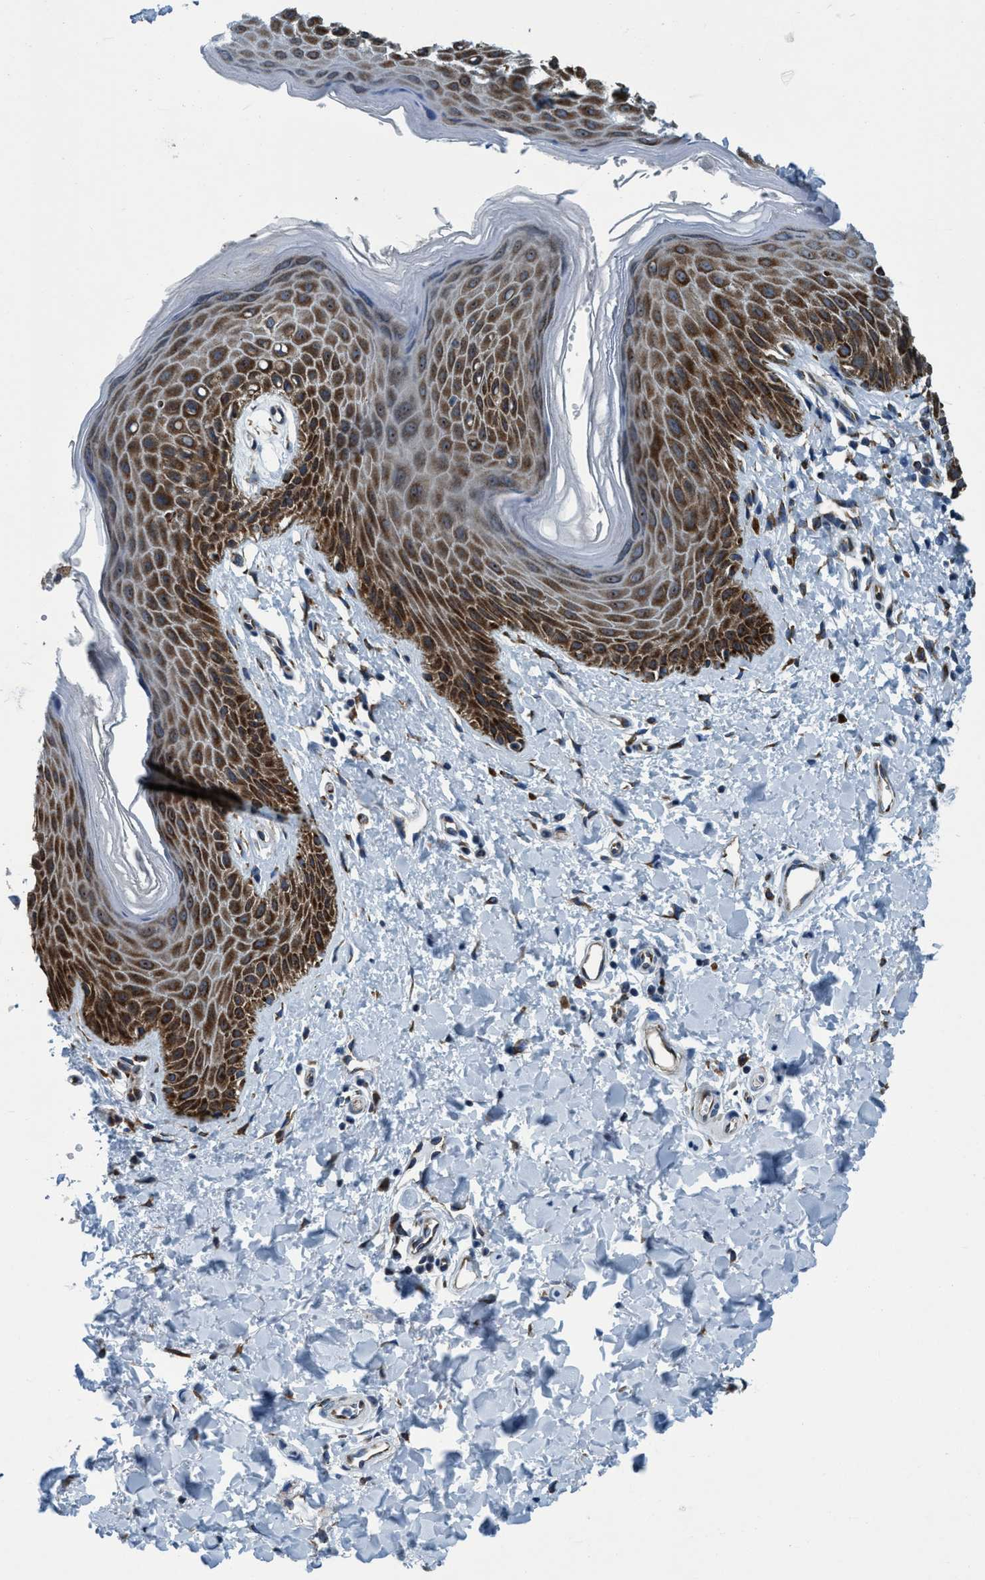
{"staining": {"intensity": "strong", "quantity": ">75%", "location": "cytoplasmic/membranous"}, "tissue": "skin", "cell_type": "Epidermal cells", "image_type": "normal", "snomed": [{"axis": "morphology", "description": "Normal tissue, NOS"}, {"axis": "topography", "description": "Anal"}], "caption": "IHC histopathology image of unremarkable skin: skin stained using immunohistochemistry (IHC) demonstrates high levels of strong protein expression localized specifically in the cytoplasmic/membranous of epidermal cells, appearing as a cytoplasmic/membranous brown color.", "gene": "ARMC9", "patient": {"sex": "male", "age": 44}}